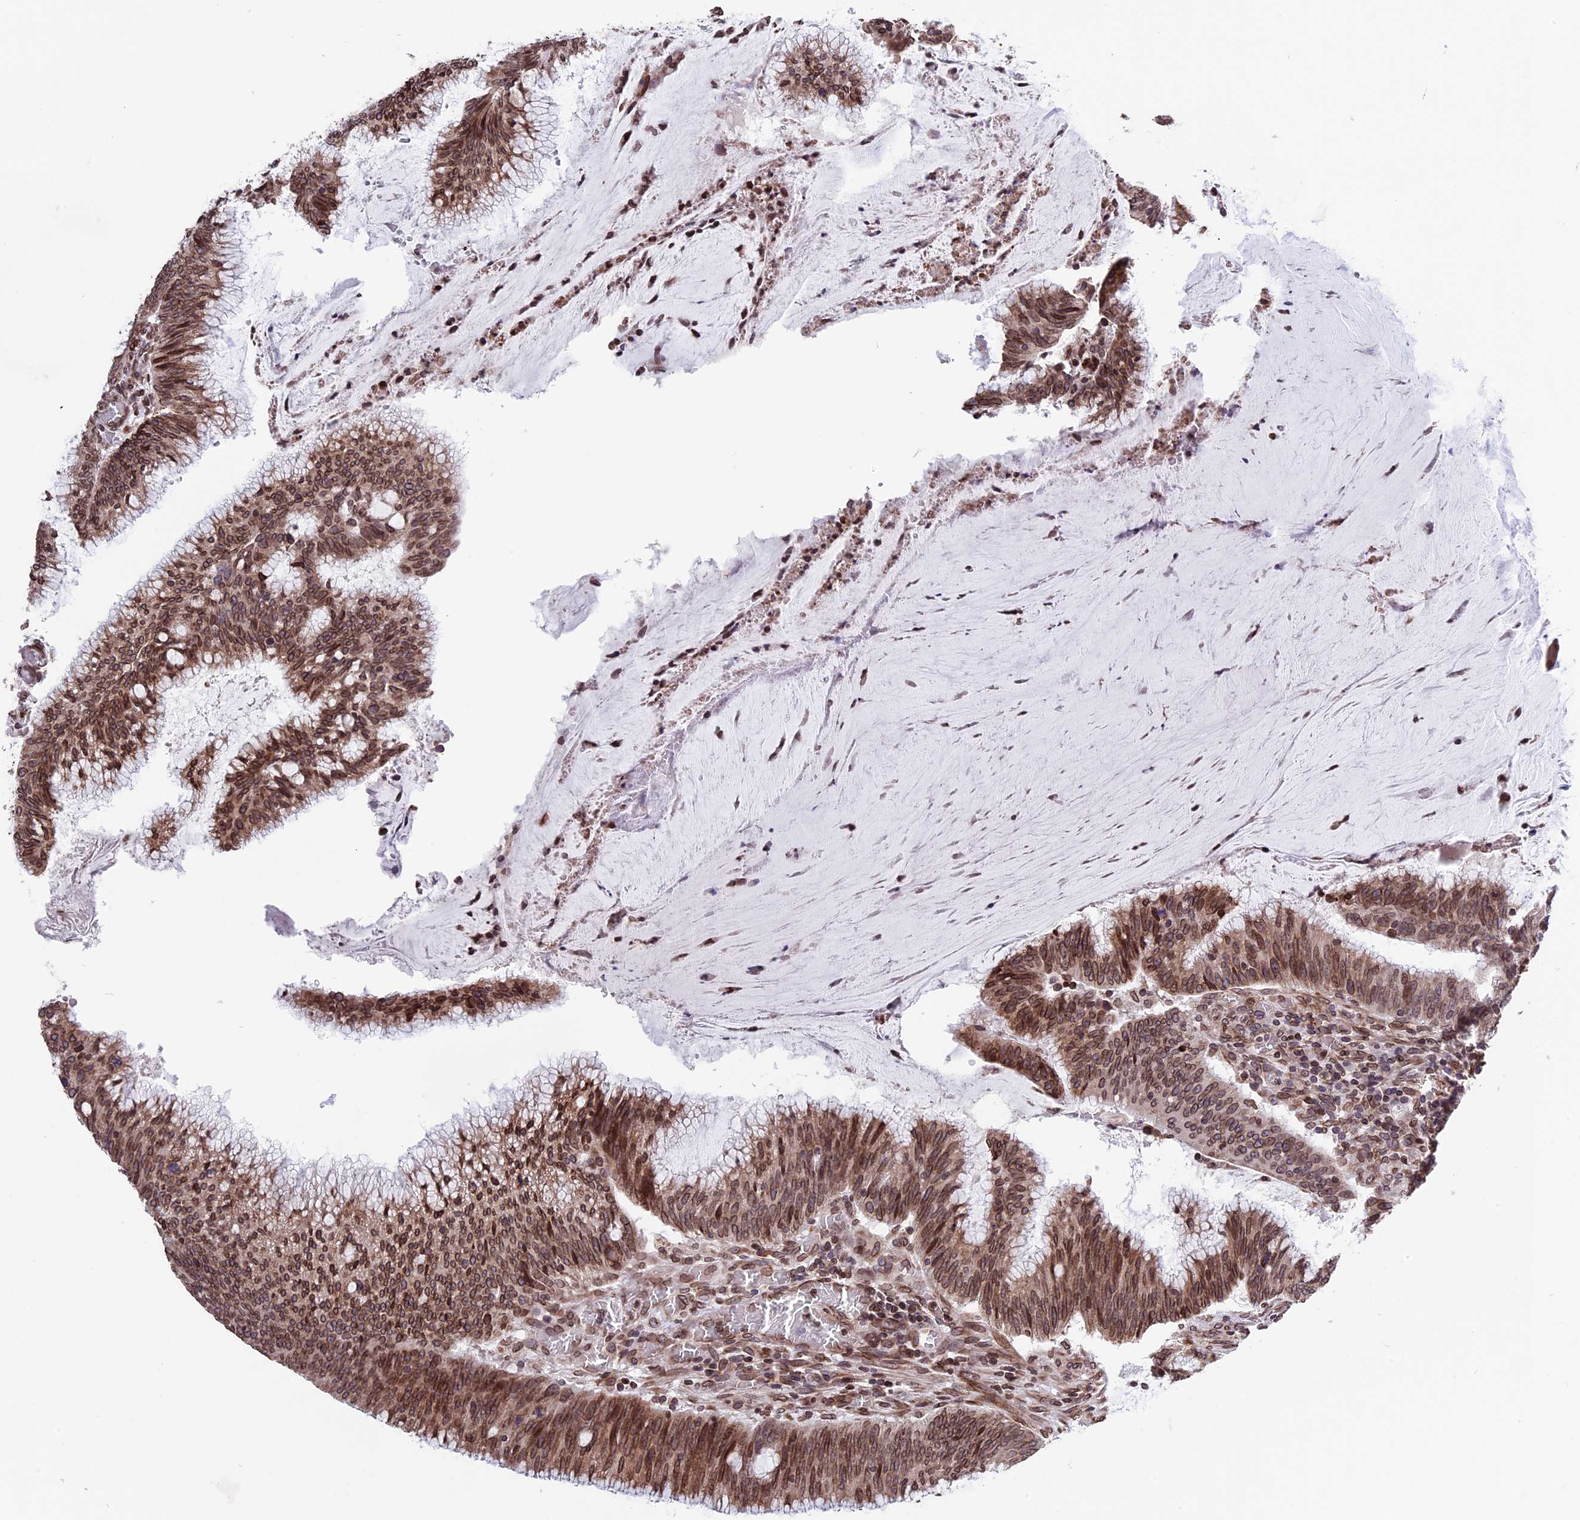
{"staining": {"intensity": "moderate", "quantity": ">75%", "location": "cytoplasmic/membranous,nuclear"}, "tissue": "colorectal cancer", "cell_type": "Tumor cells", "image_type": "cancer", "snomed": [{"axis": "morphology", "description": "Adenocarcinoma, NOS"}, {"axis": "topography", "description": "Rectum"}], "caption": "Moderate cytoplasmic/membranous and nuclear staining is present in about >75% of tumor cells in colorectal cancer.", "gene": "PTCHD4", "patient": {"sex": "female", "age": 77}}